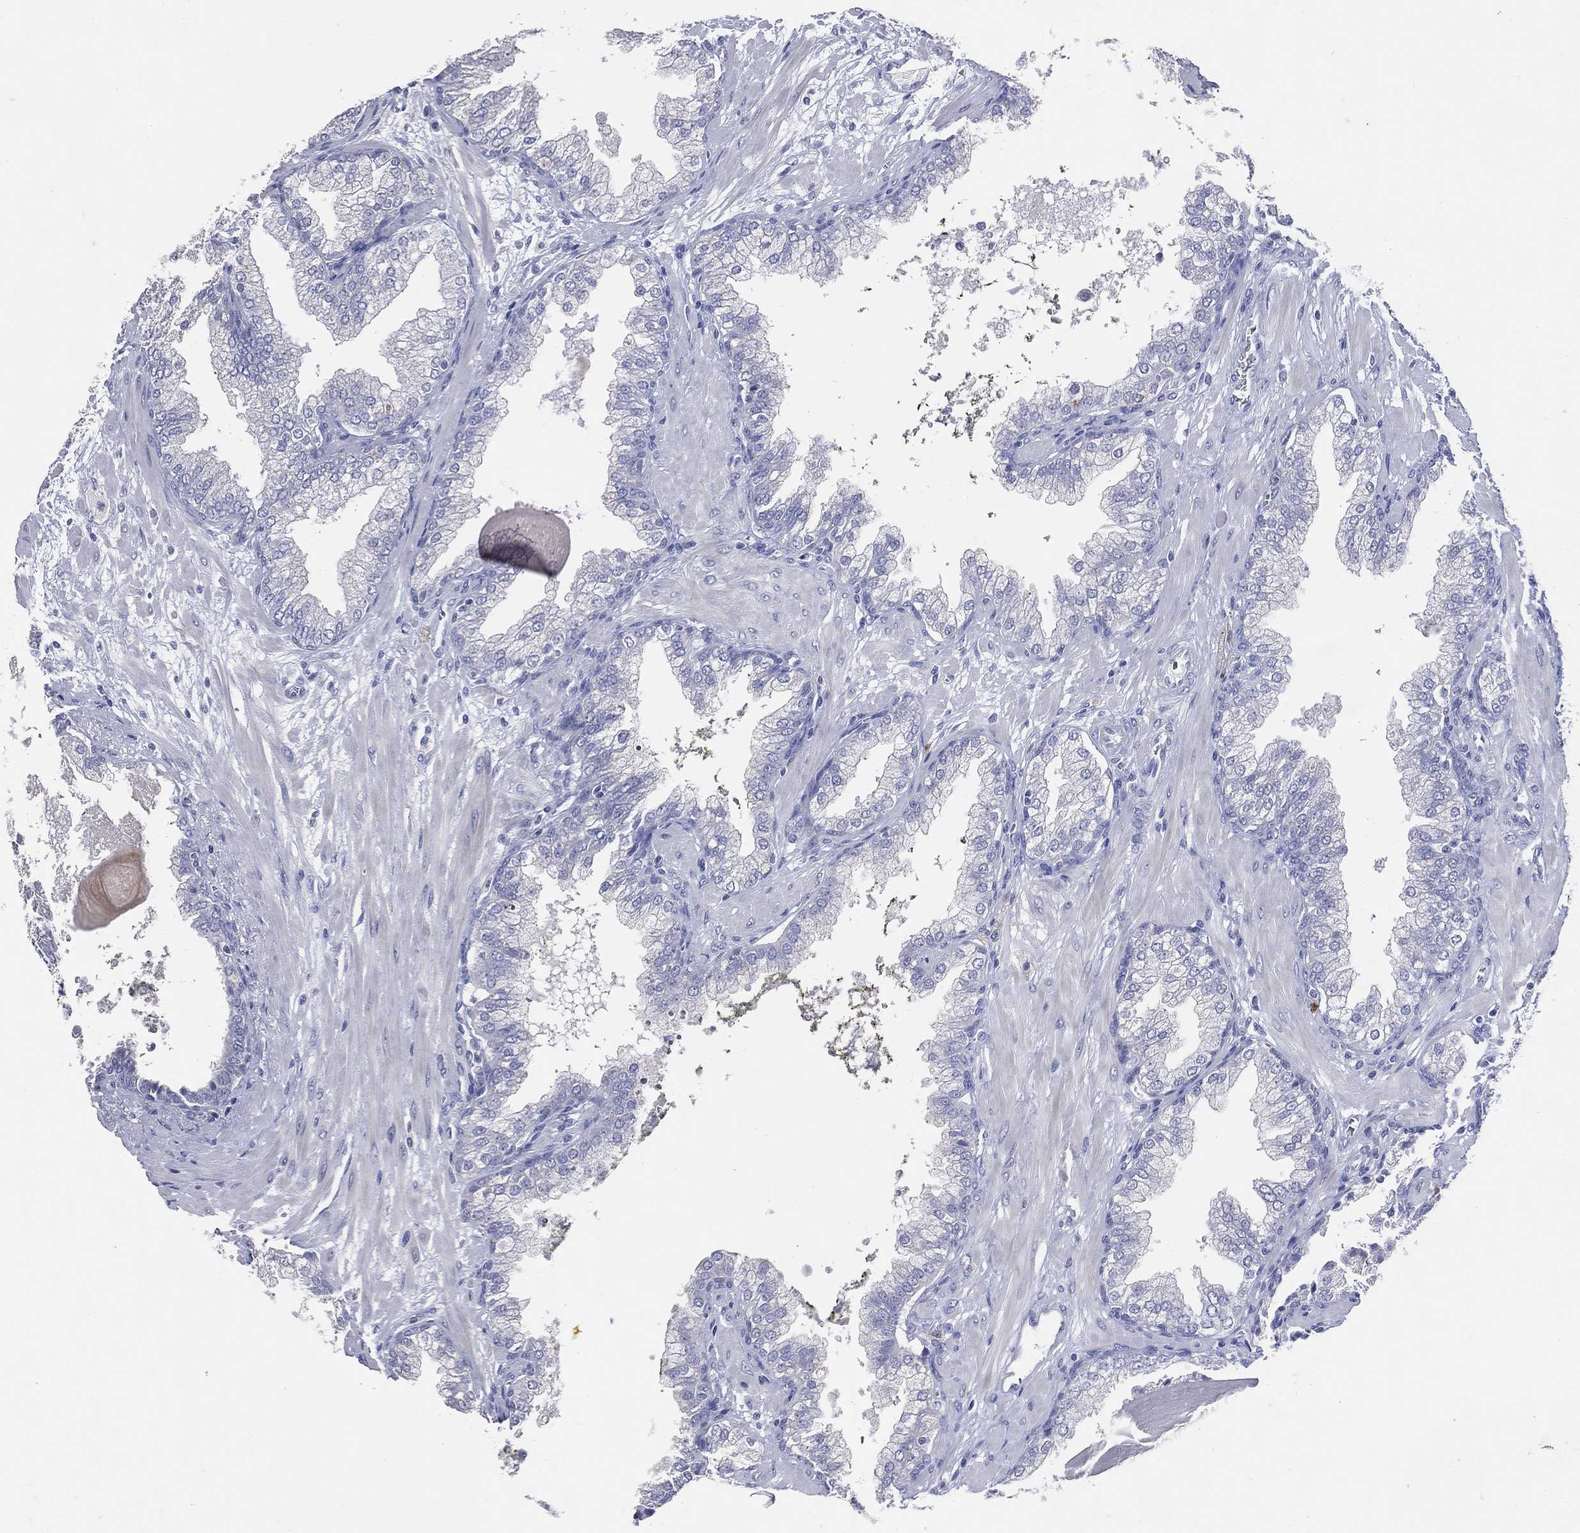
{"staining": {"intensity": "negative", "quantity": "none", "location": "none"}, "tissue": "prostate cancer", "cell_type": "Tumor cells", "image_type": "cancer", "snomed": [{"axis": "morphology", "description": "Adenocarcinoma, Low grade"}, {"axis": "topography", "description": "Prostate"}], "caption": "Immunohistochemistry (IHC) image of neoplastic tissue: prostate adenocarcinoma (low-grade) stained with DAB shows no significant protein positivity in tumor cells.", "gene": "DNAH6", "patient": {"sex": "male", "age": 62}}